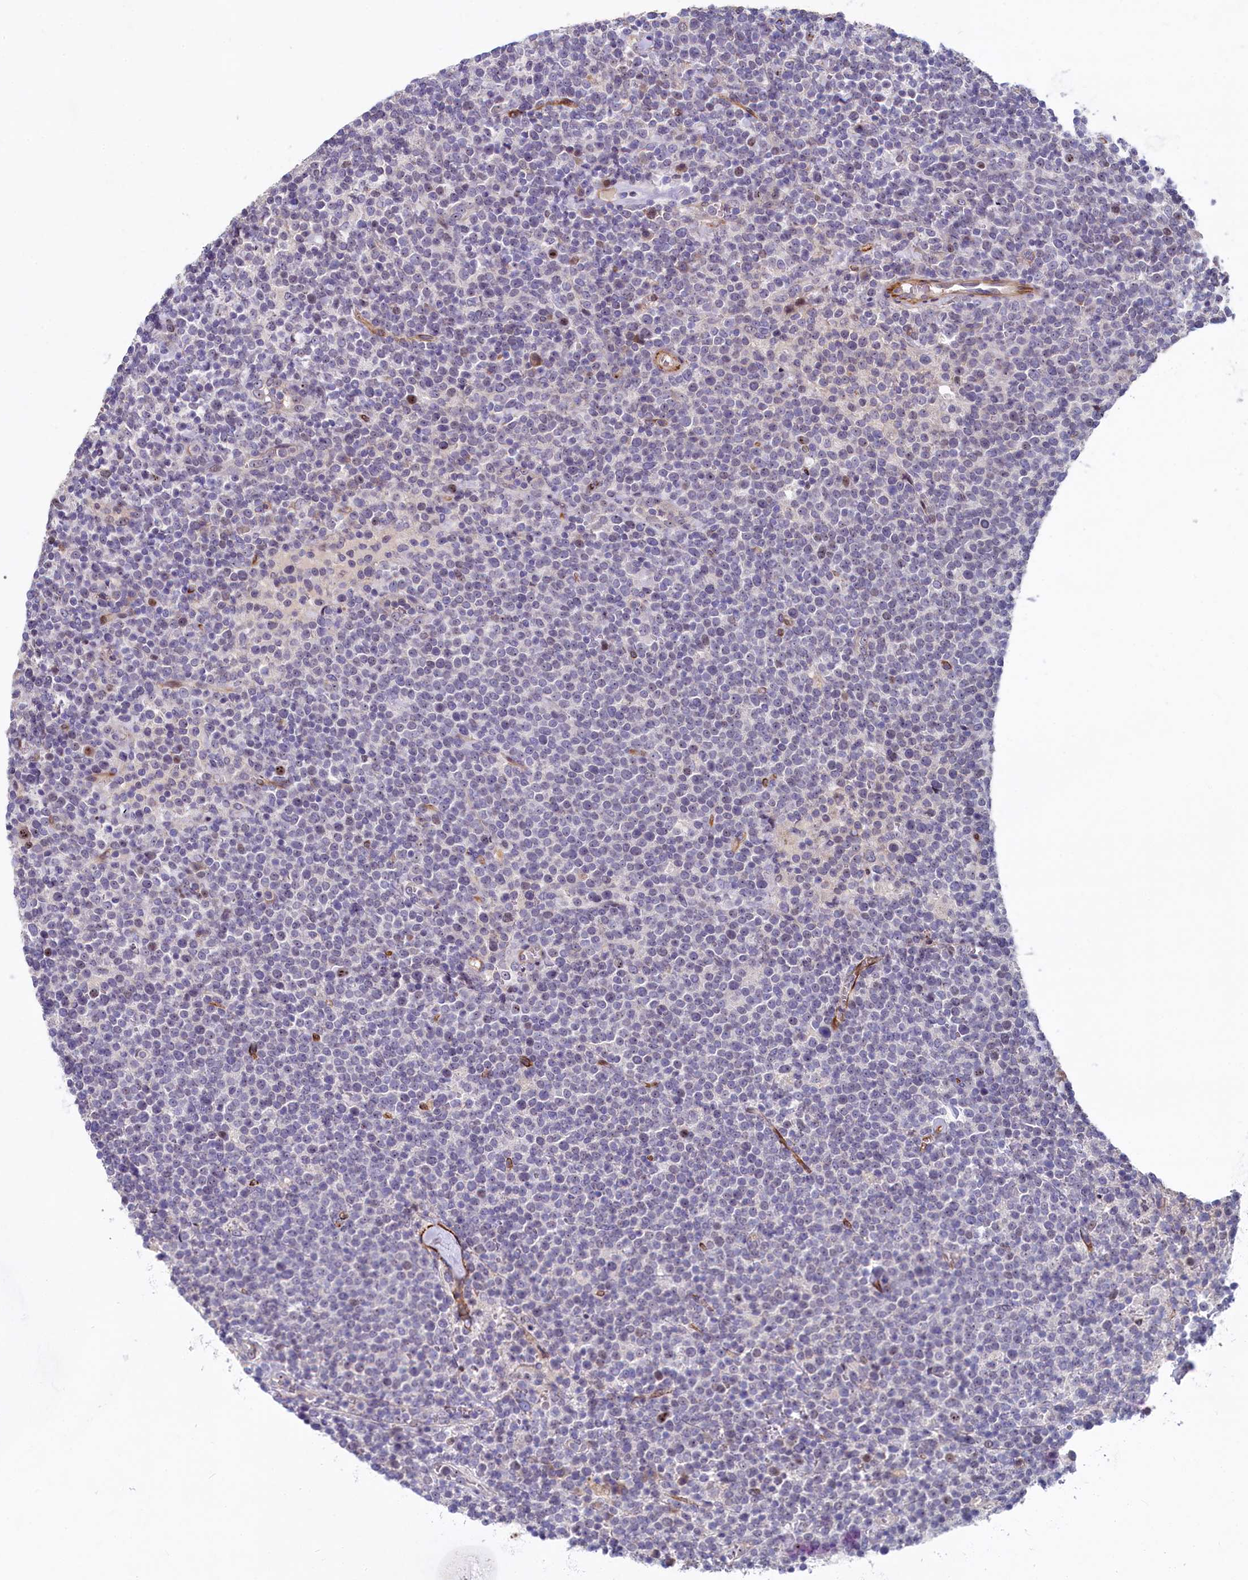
{"staining": {"intensity": "moderate", "quantity": "<25%", "location": "nuclear"}, "tissue": "lymphoma", "cell_type": "Tumor cells", "image_type": "cancer", "snomed": [{"axis": "morphology", "description": "Malignant lymphoma, non-Hodgkin's type, High grade"}, {"axis": "topography", "description": "Lymph node"}], "caption": "A brown stain highlights moderate nuclear staining of a protein in human malignant lymphoma, non-Hodgkin's type (high-grade) tumor cells. (Stains: DAB in brown, nuclei in blue, Microscopy: brightfield microscopy at high magnification).", "gene": "ASXL3", "patient": {"sex": "male", "age": 61}}